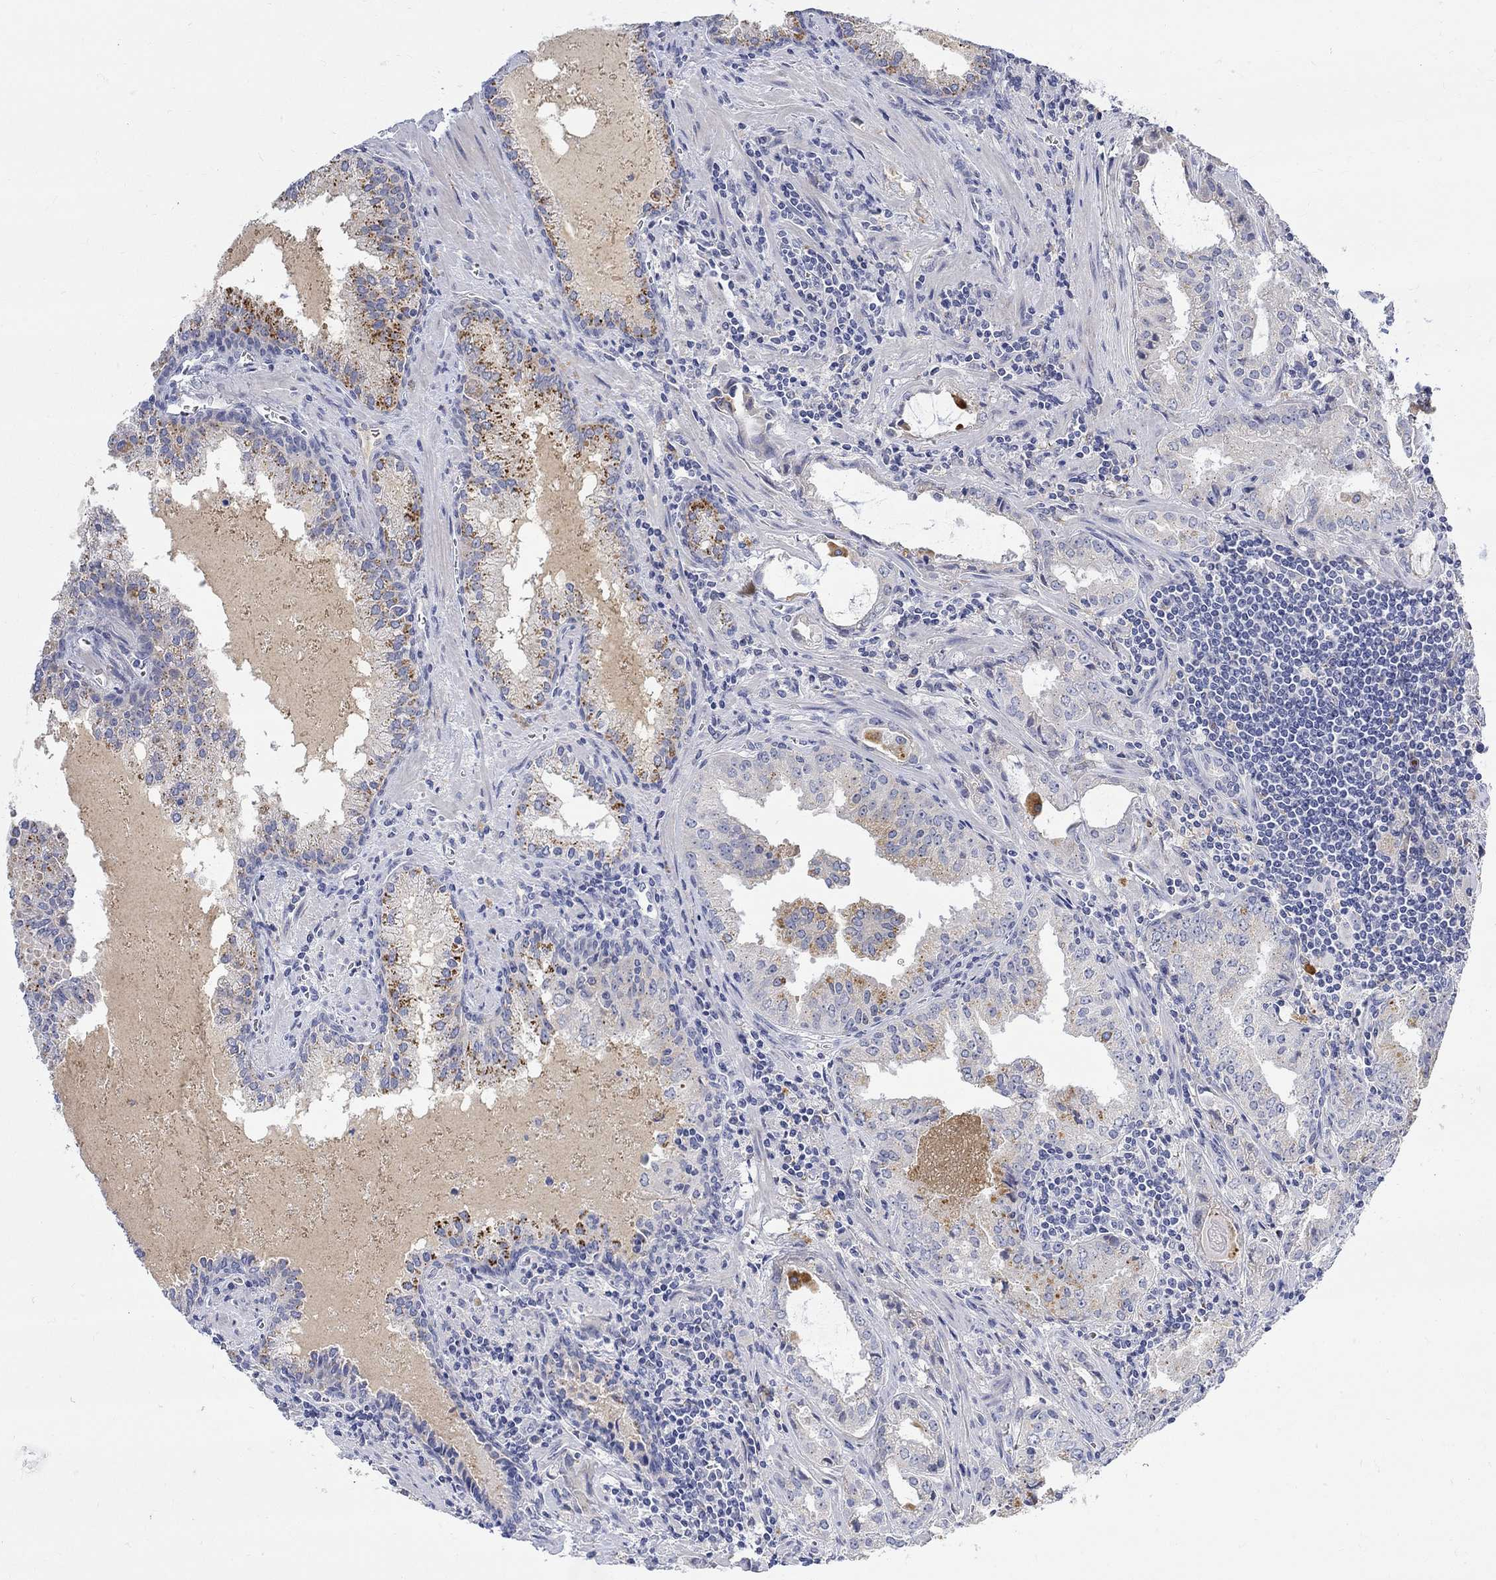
{"staining": {"intensity": "negative", "quantity": "none", "location": "none"}, "tissue": "prostate cancer", "cell_type": "Tumor cells", "image_type": "cancer", "snomed": [{"axis": "morphology", "description": "Adenocarcinoma, High grade"}, {"axis": "topography", "description": "Prostate"}], "caption": "A high-resolution histopathology image shows immunohistochemistry staining of prostate cancer (adenocarcinoma (high-grade)), which displays no significant expression in tumor cells.", "gene": "FNDC5", "patient": {"sex": "male", "age": 68}}